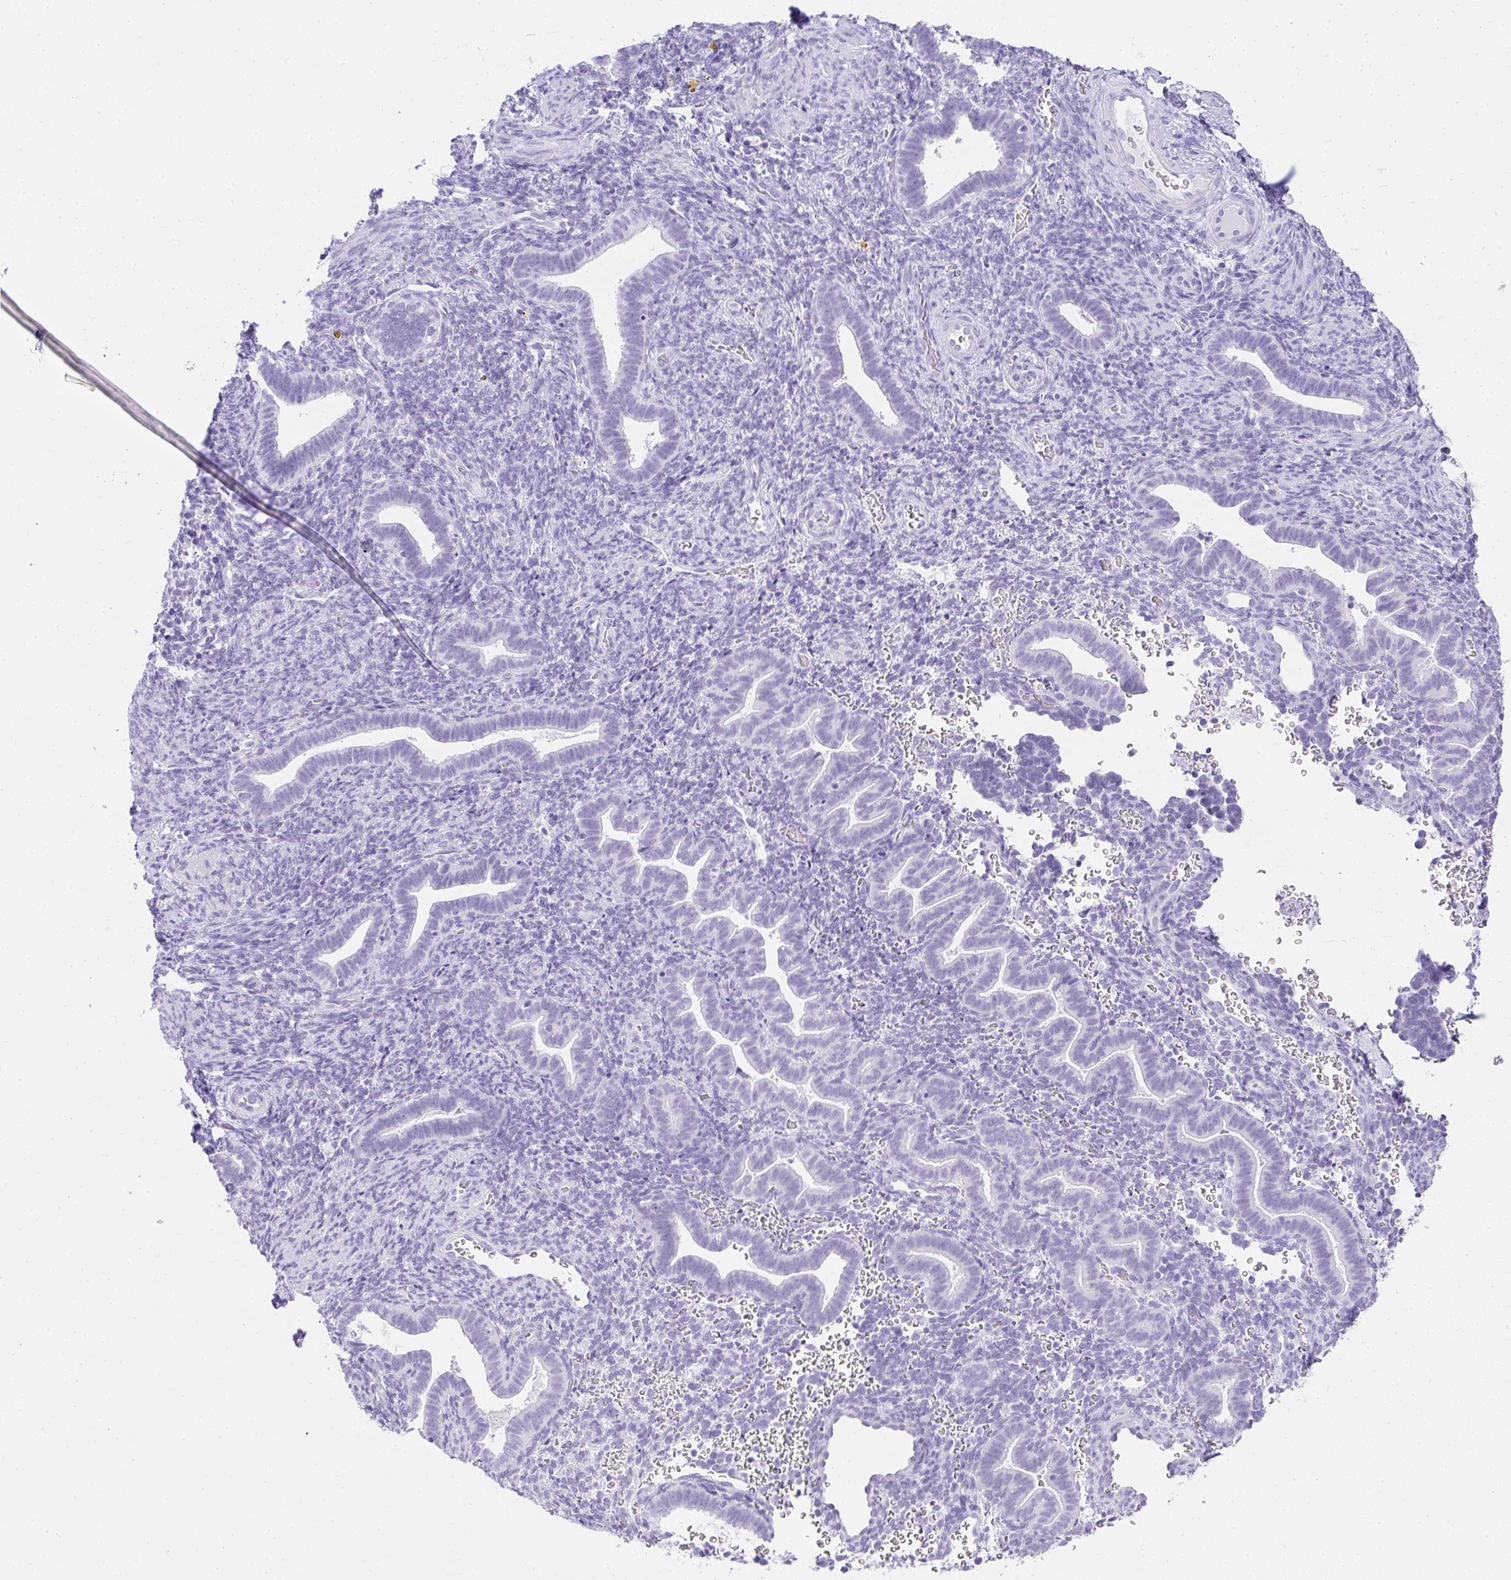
{"staining": {"intensity": "negative", "quantity": "none", "location": "none"}, "tissue": "endometrium", "cell_type": "Cells in endometrial stroma", "image_type": "normal", "snomed": [{"axis": "morphology", "description": "Normal tissue, NOS"}, {"axis": "topography", "description": "Endometrium"}], "caption": "Immunohistochemical staining of benign endometrium displays no significant staining in cells in endometrial stroma. (Brightfield microscopy of DAB IHC at high magnification).", "gene": "AVIL", "patient": {"sex": "female", "age": 34}}